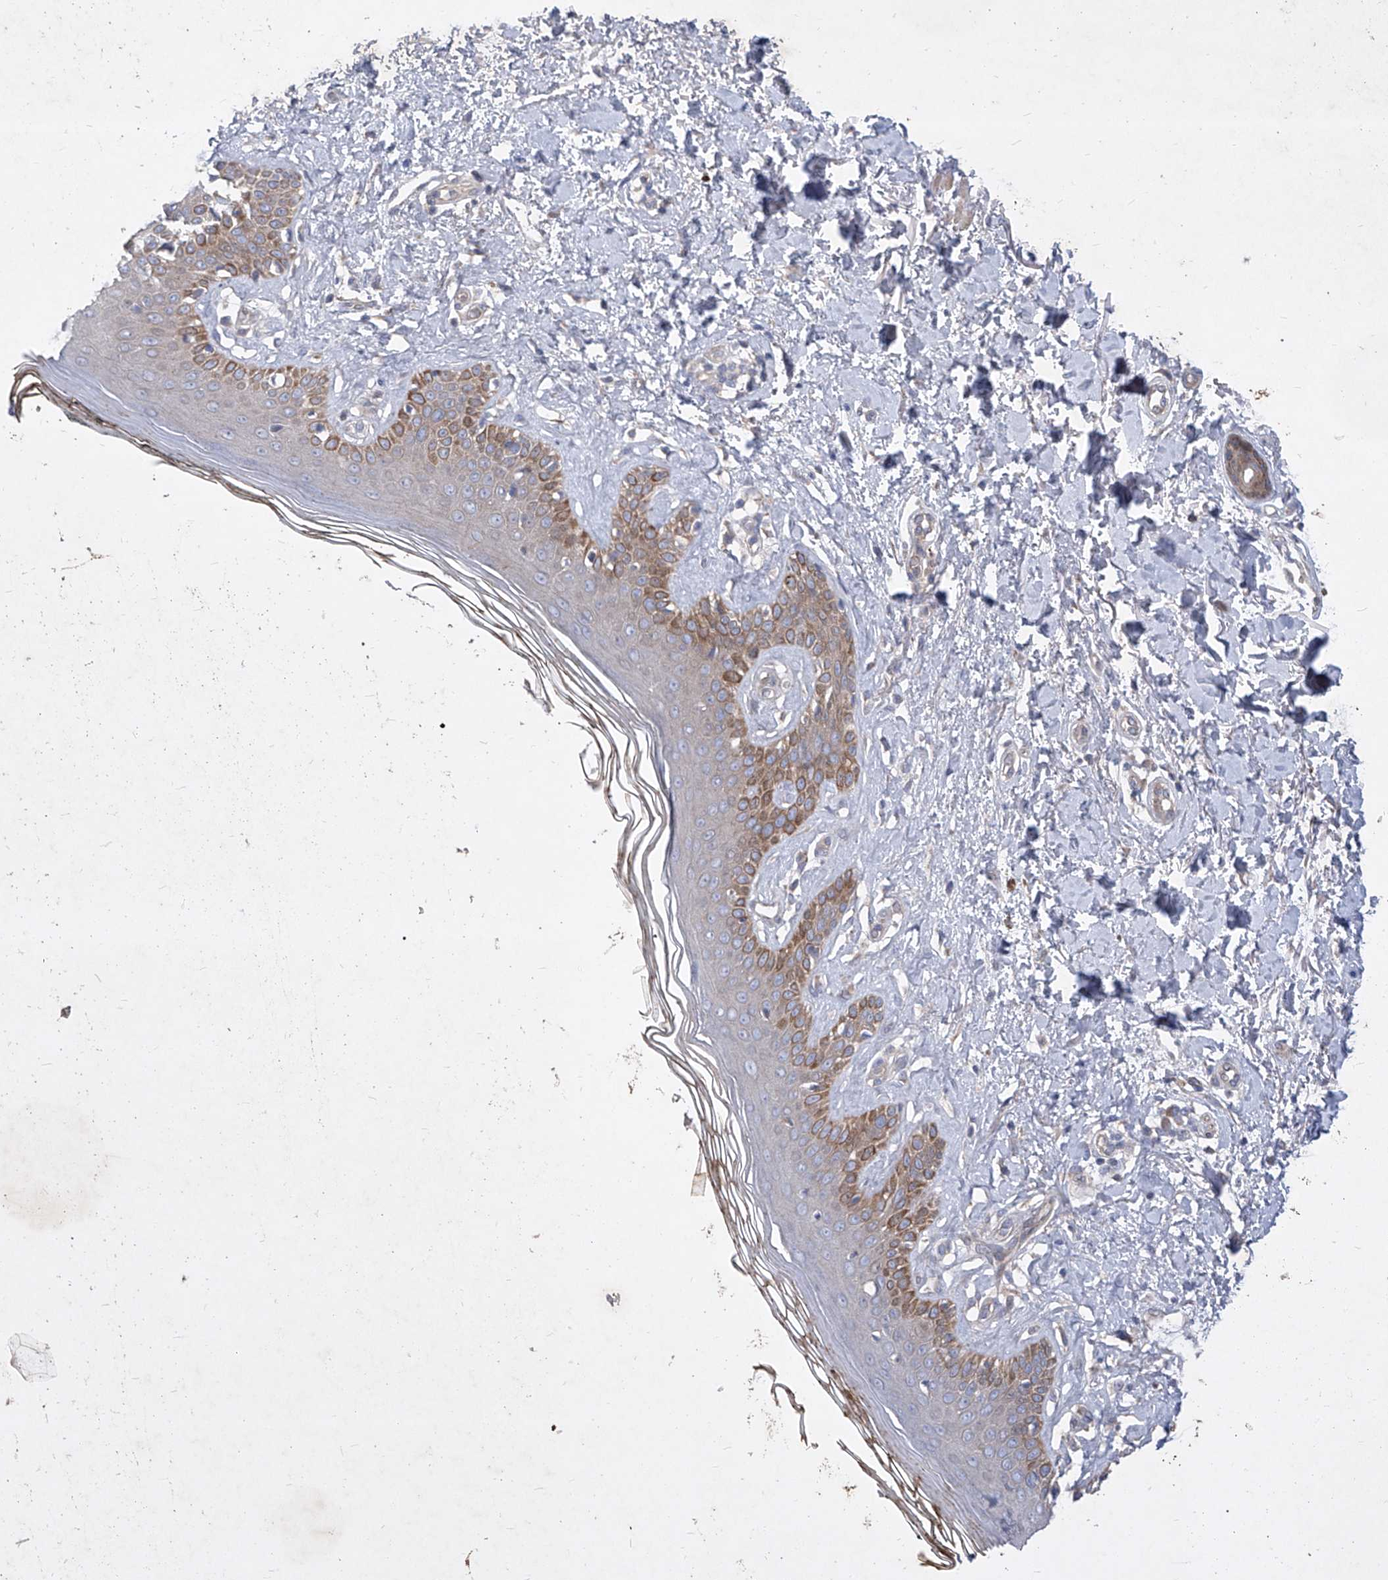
{"staining": {"intensity": "negative", "quantity": "none", "location": "none"}, "tissue": "skin", "cell_type": "Fibroblasts", "image_type": "normal", "snomed": [{"axis": "morphology", "description": "Normal tissue, NOS"}, {"axis": "topography", "description": "Skin"}], "caption": "The micrograph reveals no staining of fibroblasts in normal skin.", "gene": "COQ3", "patient": {"sex": "female", "age": 64}}